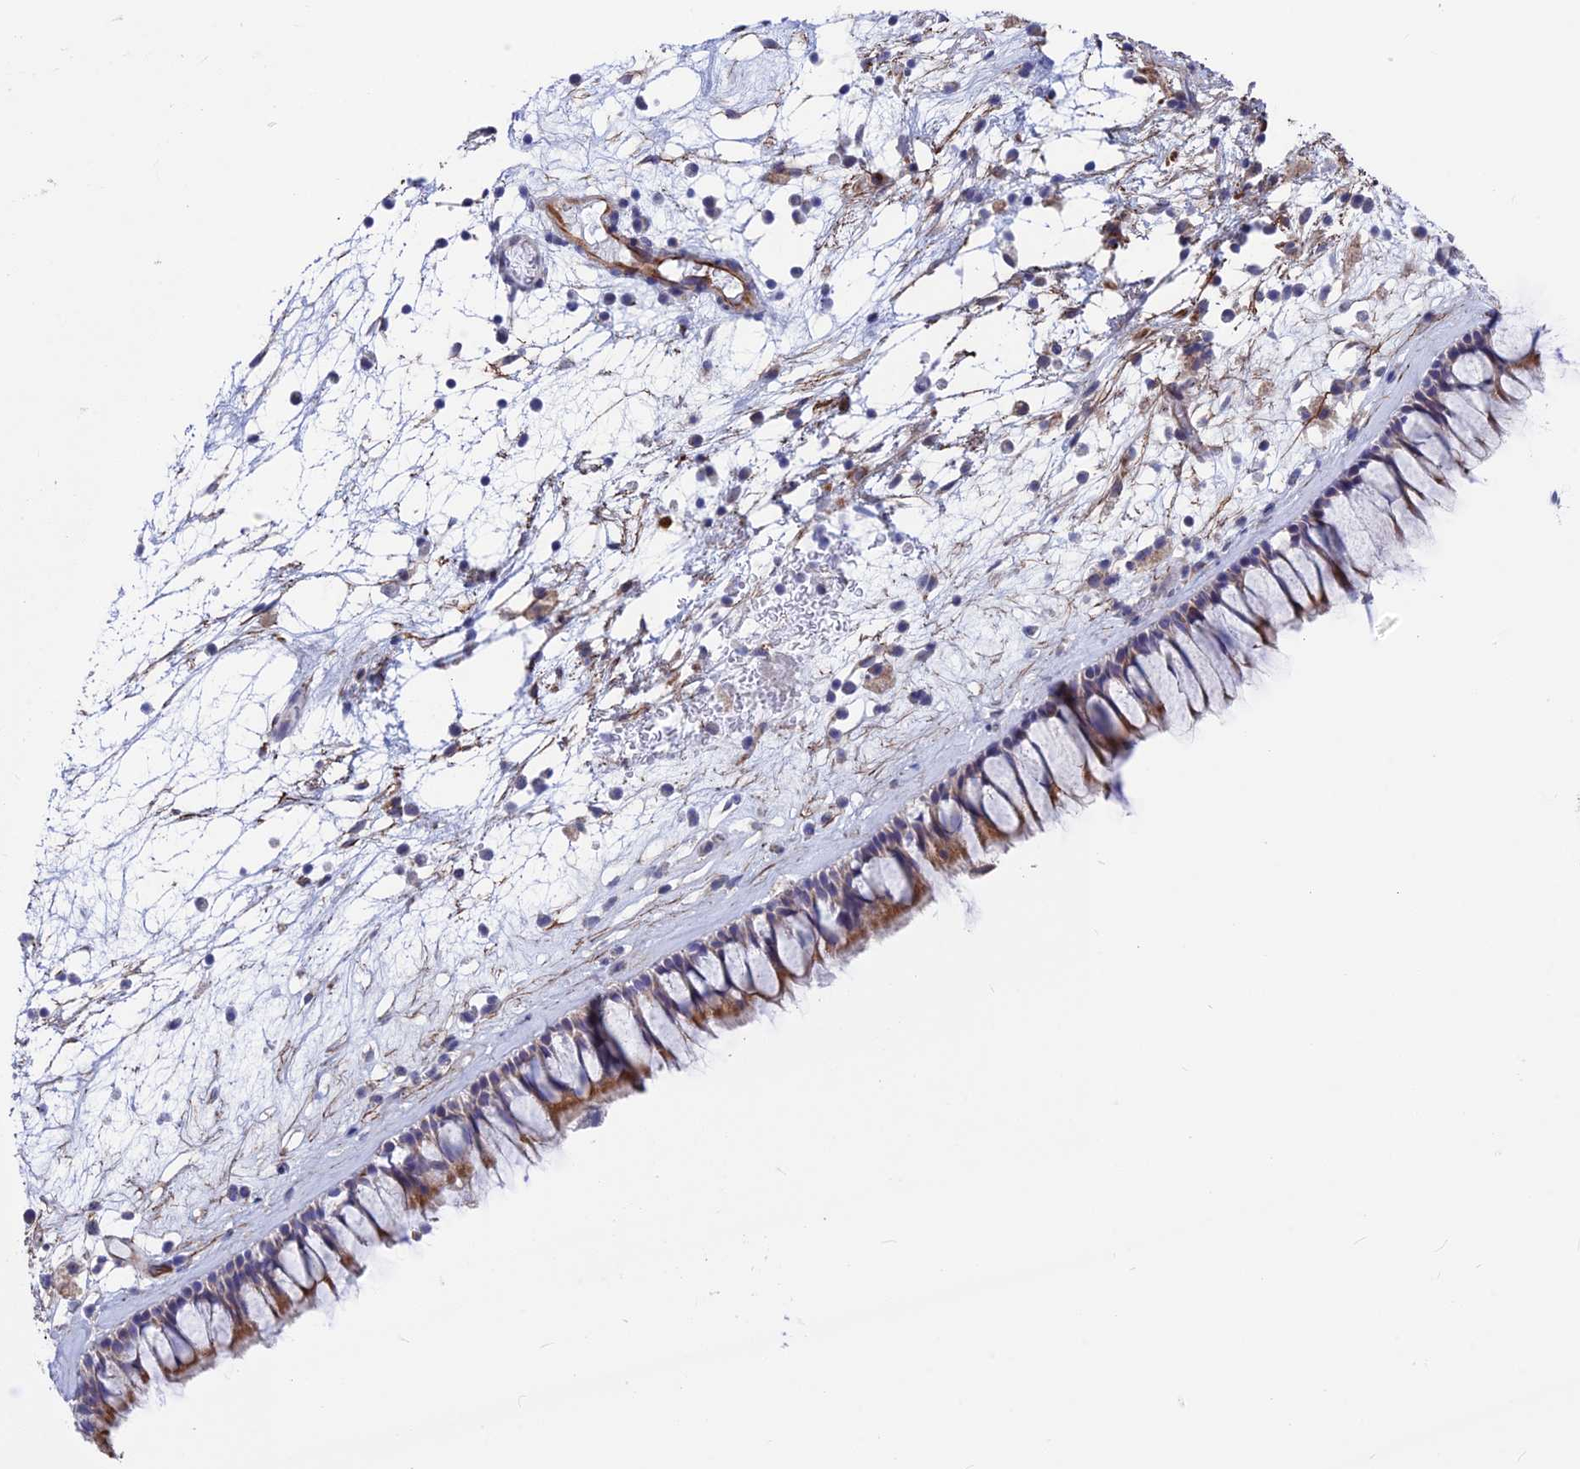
{"staining": {"intensity": "moderate", "quantity": ">75%", "location": "cytoplasmic/membranous"}, "tissue": "nasopharynx", "cell_type": "Respiratory epithelial cells", "image_type": "normal", "snomed": [{"axis": "morphology", "description": "Normal tissue, NOS"}, {"axis": "morphology", "description": "Inflammation, NOS"}, {"axis": "morphology", "description": "Malignant melanoma, Metastatic site"}, {"axis": "topography", "description": "Nasopharynx"}], "caption": "Human nasopharynx stained with a protein marker displays moderate staining in respiratory epithelial cells.", "gene": "PLAC9", "patient": {"sex": "male", "age": 70}}